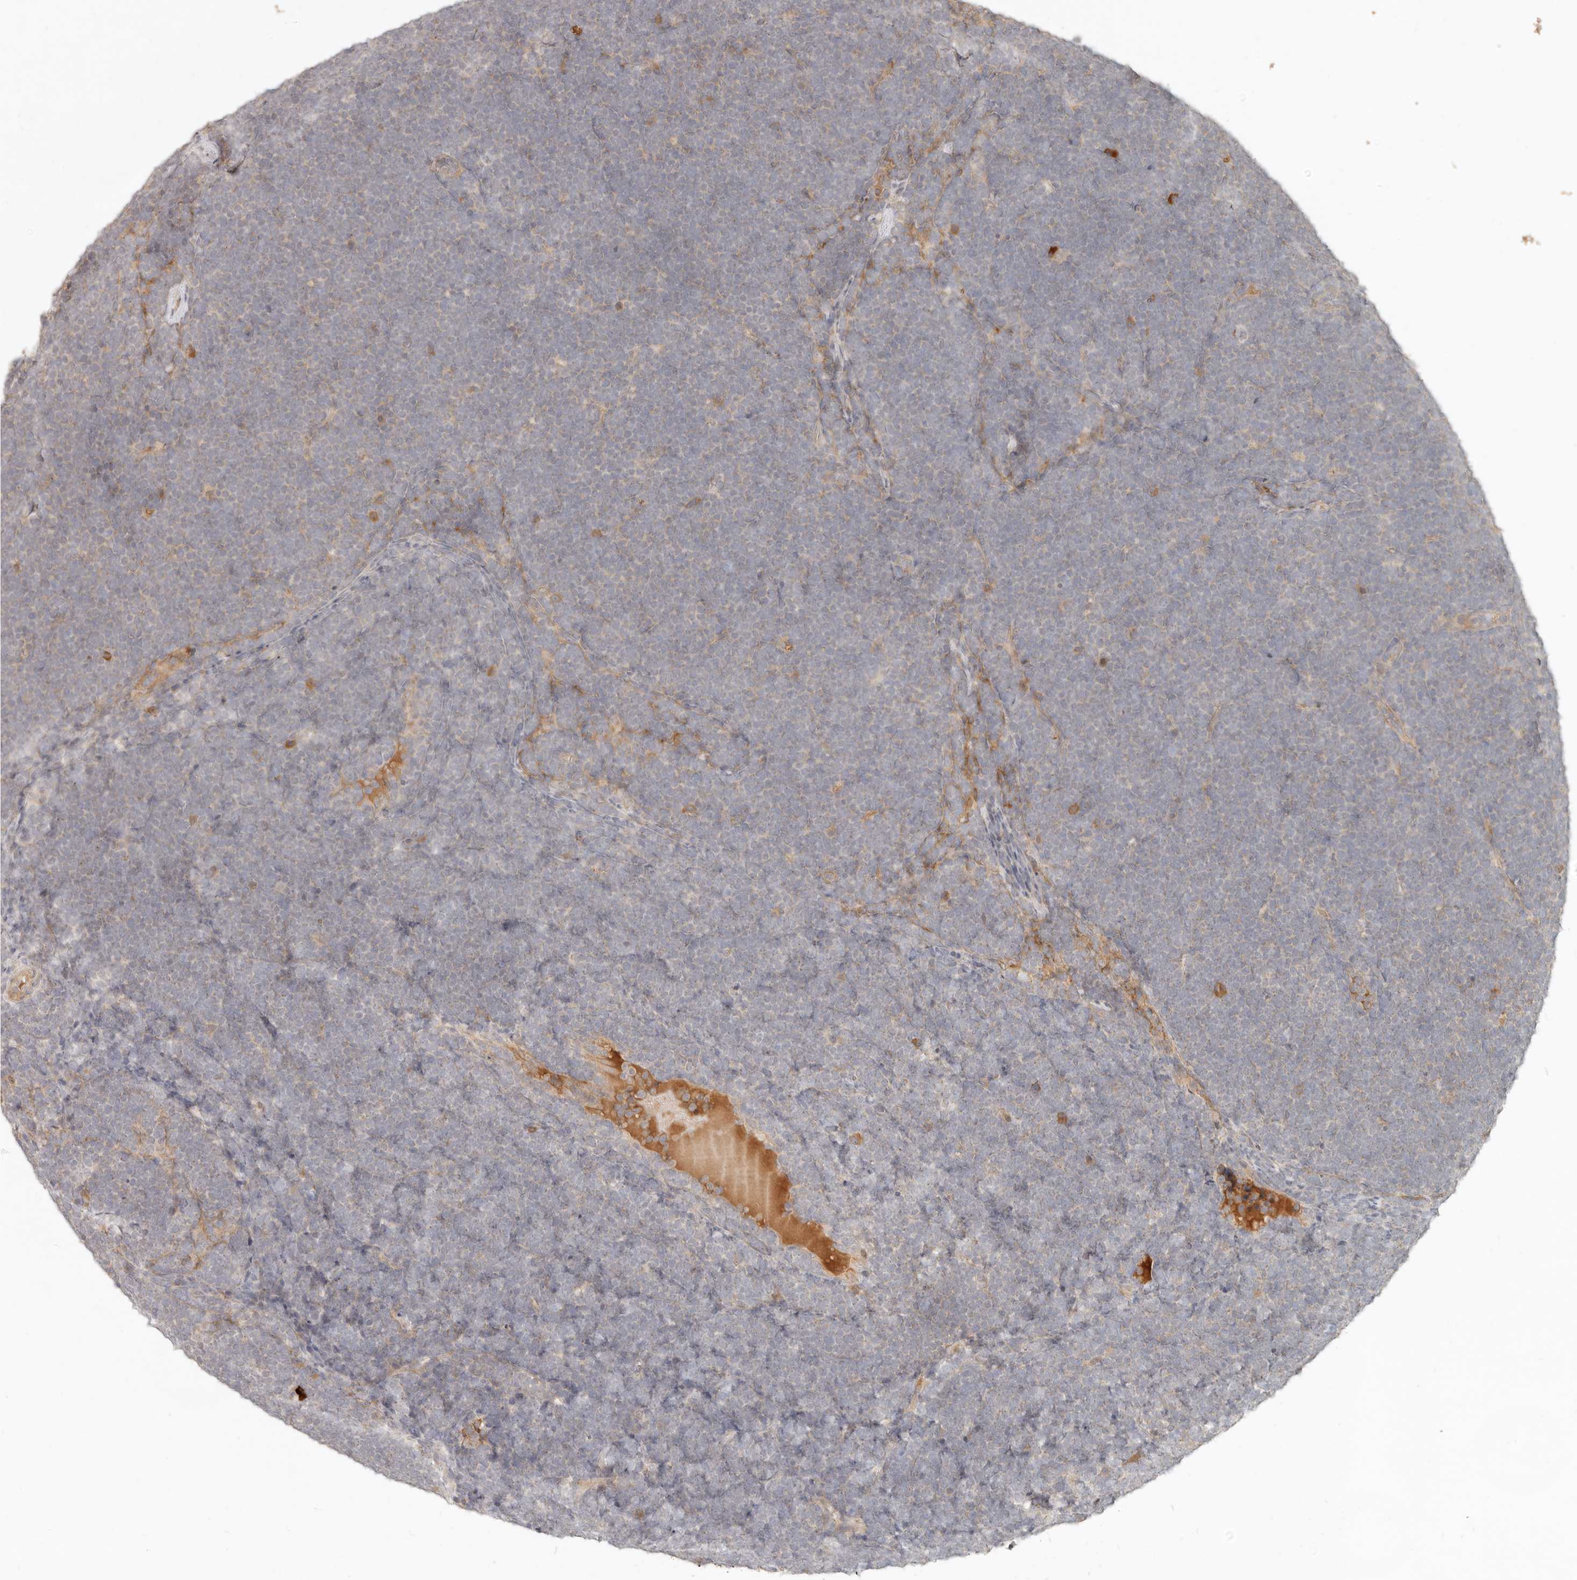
{"staining": {"intensity": "negative", "quantity": "none", "location": "none"}, "tissue": "lymphoma", "cell_type": "Tumor cells", "image_type": "cancer", "snomed": [{"axis": "morphology", "description": "Malignant lymphoma, non-Hodgkin's type, High grade"}, {"axis": "topography", "description": "Lymph node"}], "caption": "A high-resolution histopathology image shows immunohistochemistry (IHC) staining of malignant lymphoma, non-Hodgkin's type (high-grade), which shows no significant expression in tumor cells. (IHC, brightfield microscopy, high magnification).", "gene": "UBXN11", "patient": {"sex": "male", "age": 13}}